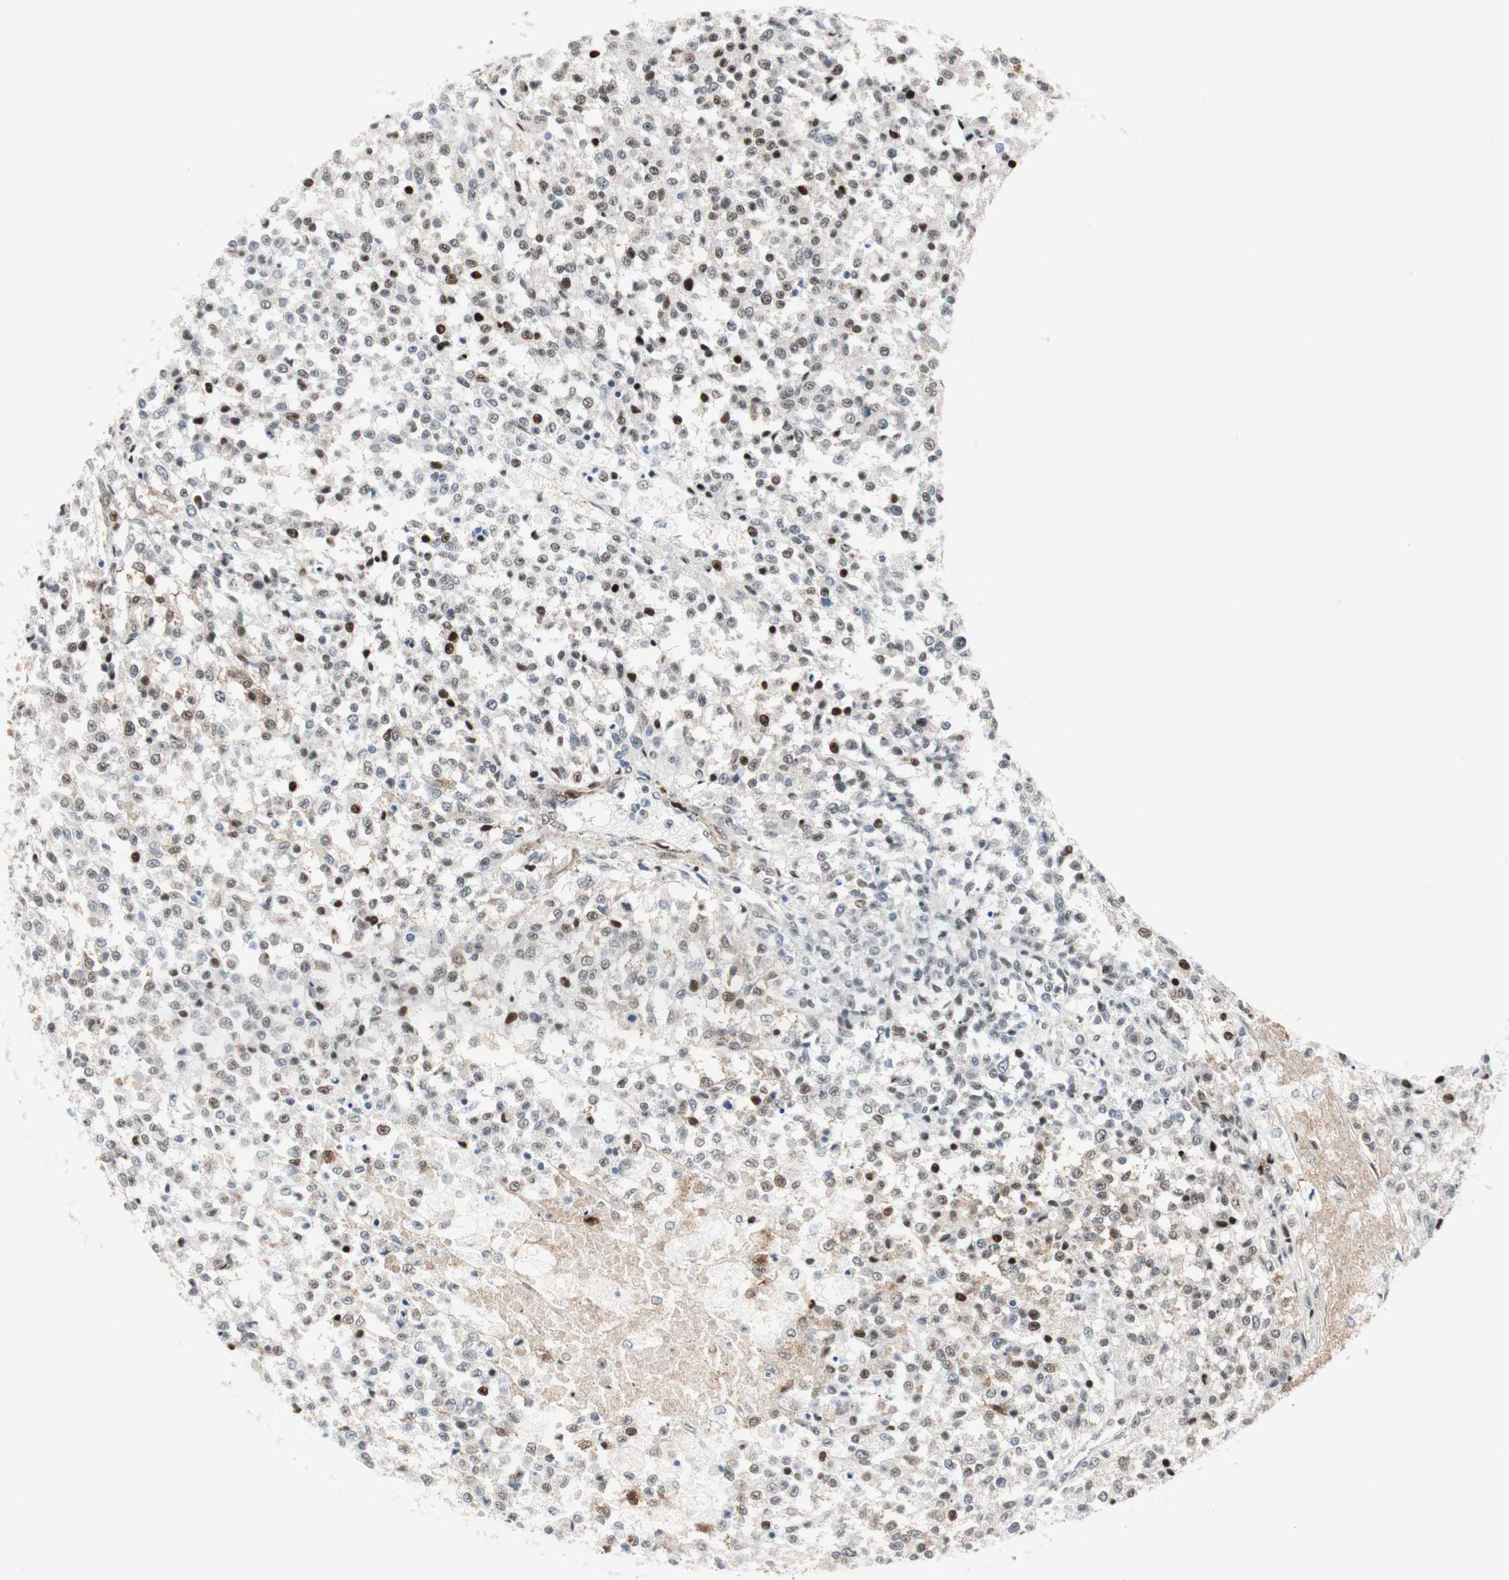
{"staining": {"intensity": "strong", "quantity": "<25%", "location": "nuclear"}, "tissue": "testis cancer", "cell_type": "Tumor cells", "image_type": "cancer", "snomed": [{"axis": "morphology", "description": "Seminoma, NOS"}, {"axis": "topography", "description": "Testis"}], "caption": "Testis seminoma stained with a protein marker demonstrates strong staining in tumor cells.", "gene": "FBXO44", "patient": {"sex": "male", "age": 59}}